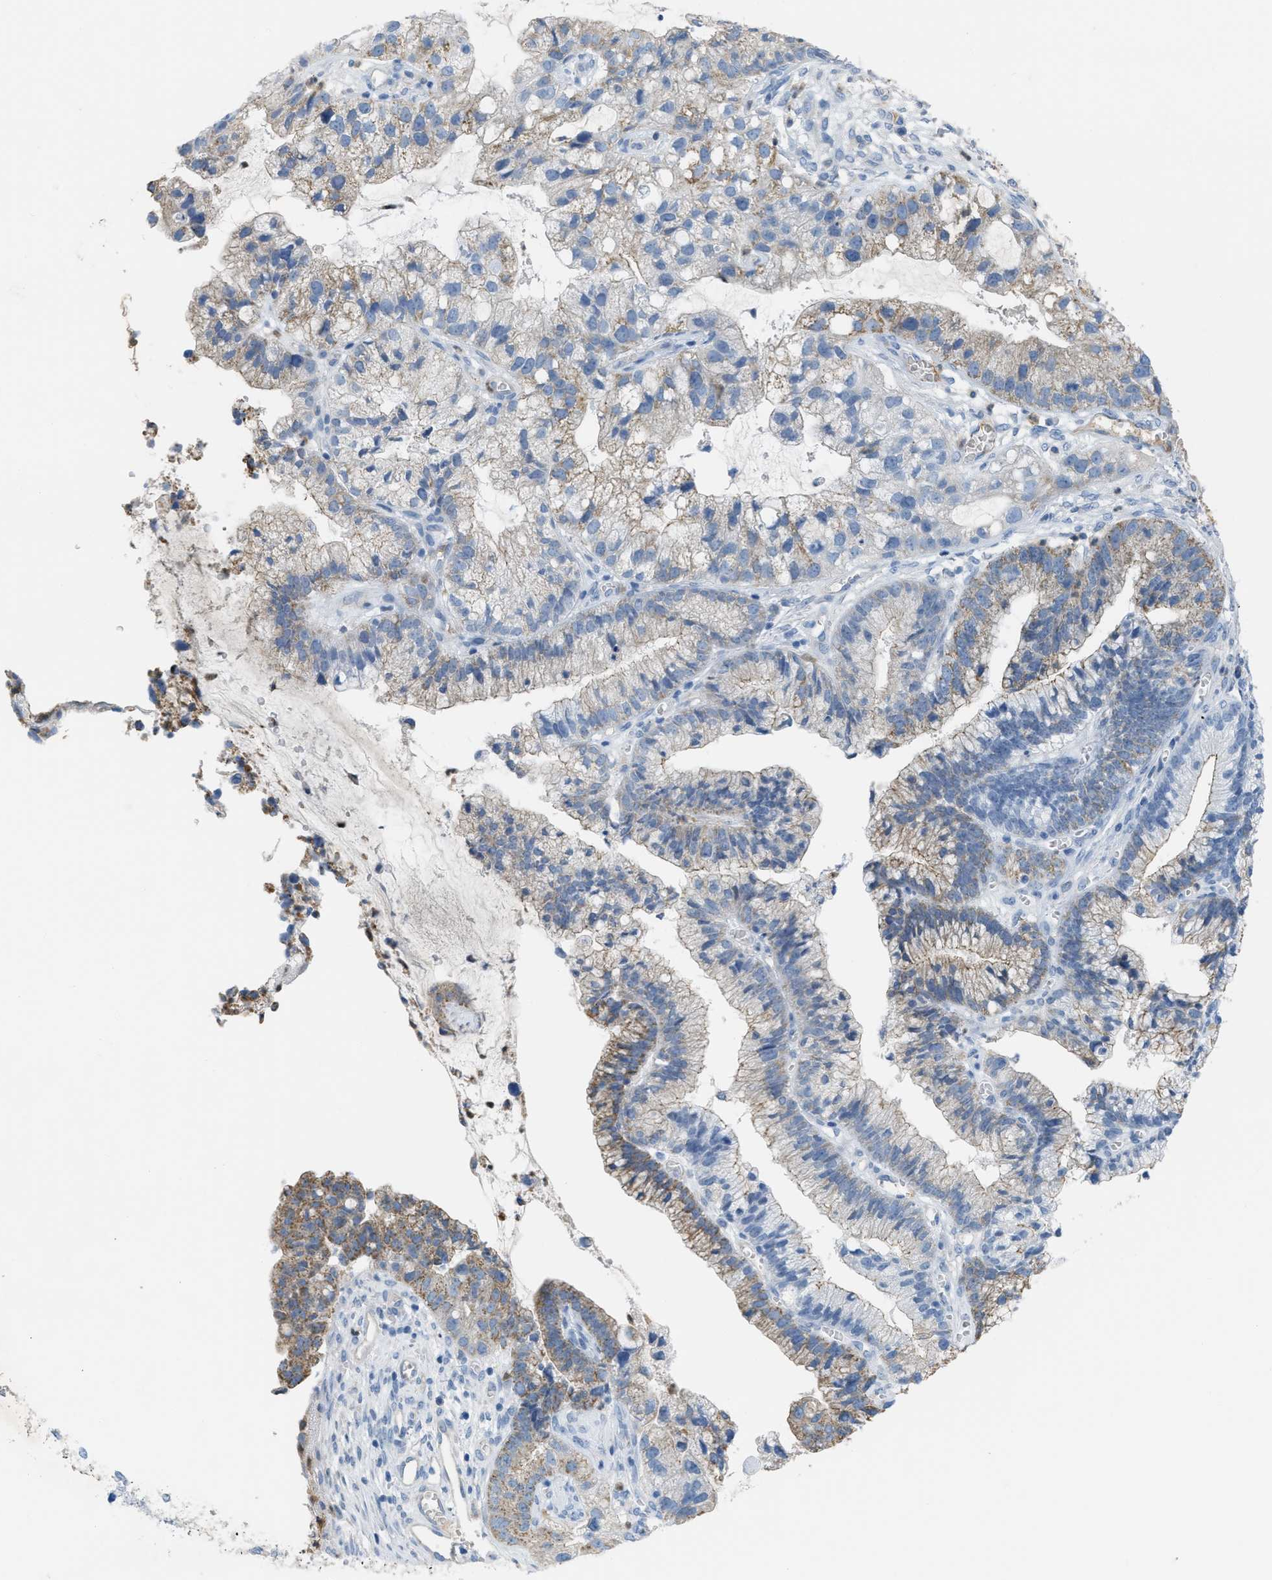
{"staining": {"intensity": "weak", "quantity": ">75%", "location": "cytoplasmic/membranous"}, "tissue": "cervical cancer", "cell_type": "Tumor cells", "image_type": "cancer", "snomed": [{"axis": "morphology", "description": "Adenocarcinoma, NOS"}, {"axis": "topography", "description": "Cervix"}], "caption": "Immunohistochemistry of human cervical cancer exhibits low levels of weak cytoplasmic/membranous positivity in approximately >75% of tumor cells.", "gene": "CRB3", "patient": {"sex": "female", "age": 44}}